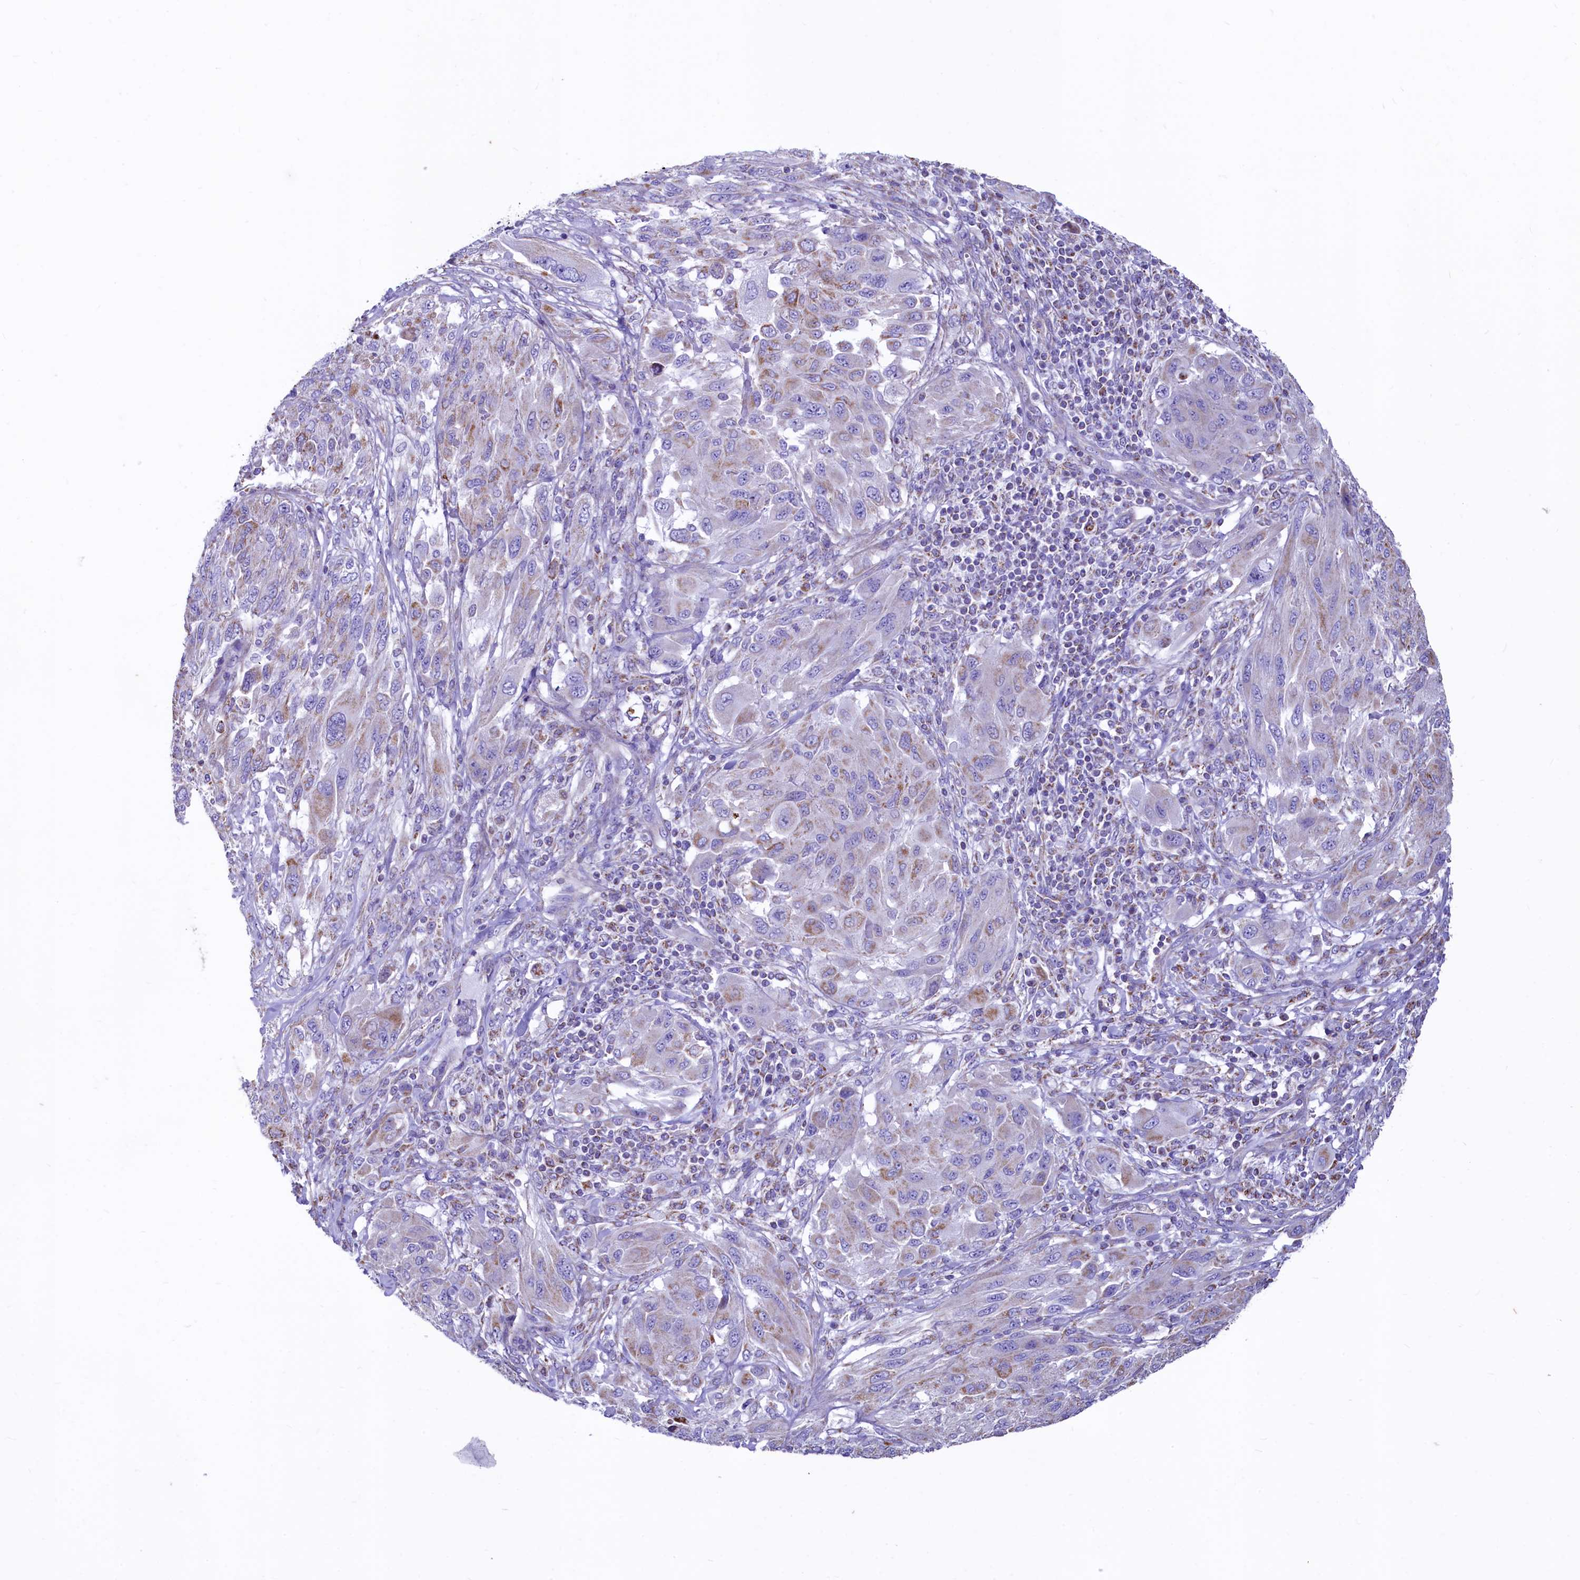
{"staining": {"intensity": "moderate", "quantity": "<25%", "location": "cytoplasmic/membranous"}, "tissue": "melanoma", "cell_type": "Tumor cells", "image_type": "cancer", "snomed": [{"axis": "morphology", "description": "Malignant melanoma, NOS"}, {"axis": "topography", "description": "Skin"}], "caption": "IHC image of neoplastic tissue: melanoma stained using IHC shows low levels of moderate protein expression localized specifically in the cytoplasmic/membranous of tumor cells, appearing as a cytoplasmic/membranous brown color.", "gene": "VWCE", "patient": {"sex": "female", "age": 91}}